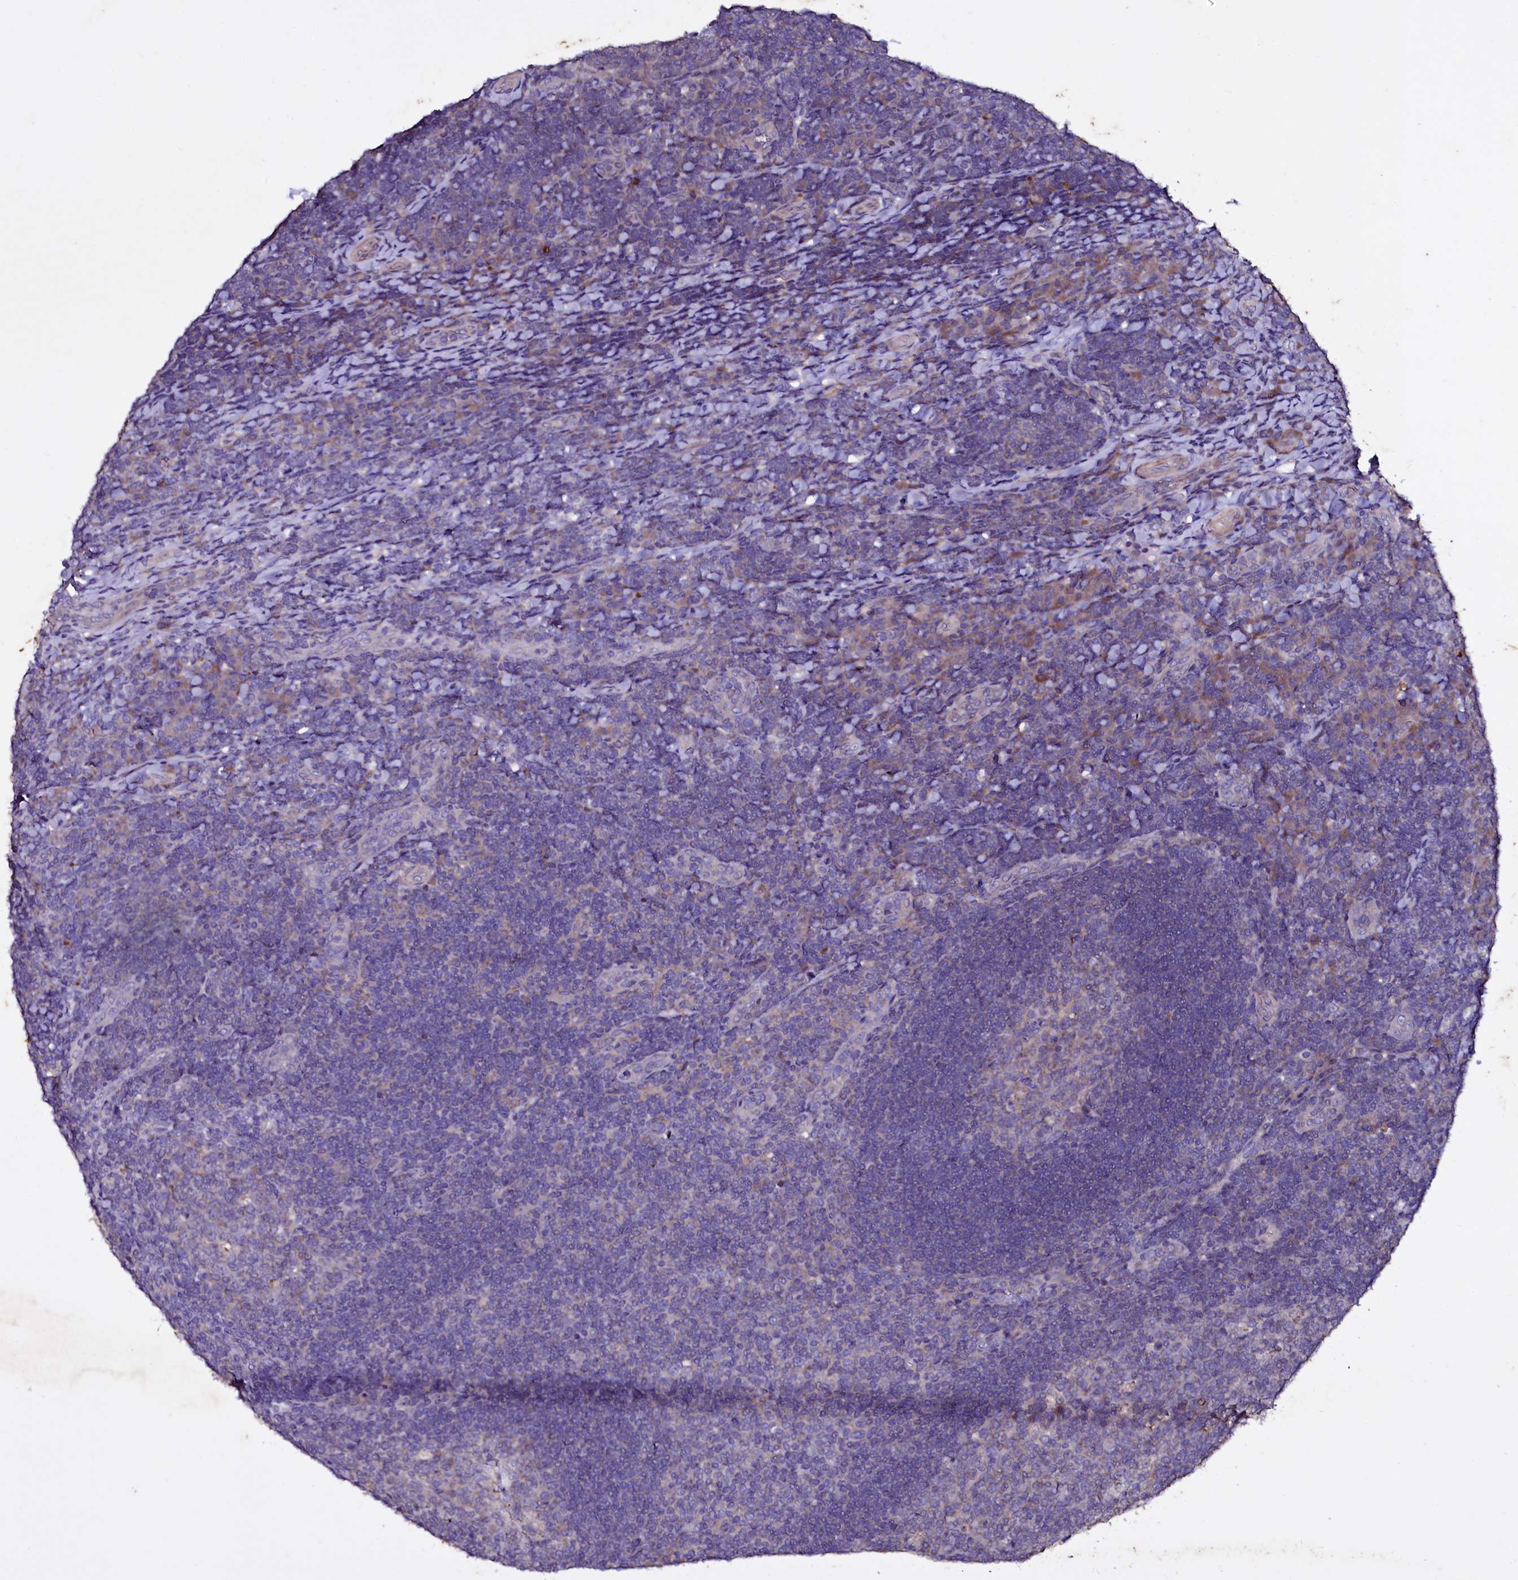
{"staining": {"intensity": "weak", "quantity": "25%-75%", "location": "cytoplasmic/membranous"}, "tissue": "tonsil", "cell_type": "Germinal center cells", "image_type": "normal", "snomed": [{"axis": "morphology", "description": "Normal tissue, NOS"}, {"axis": "topography", "description": "Tonsil"}], "caption": "Approximately 25%-75% of germinal center cells in normal tonsil show weak cytoplasmic/membranous protein positivity as visualized by brown immunohistochemical staining.", "gene": "SELENOT", "patient": {"sex": "male", "age": 17}}